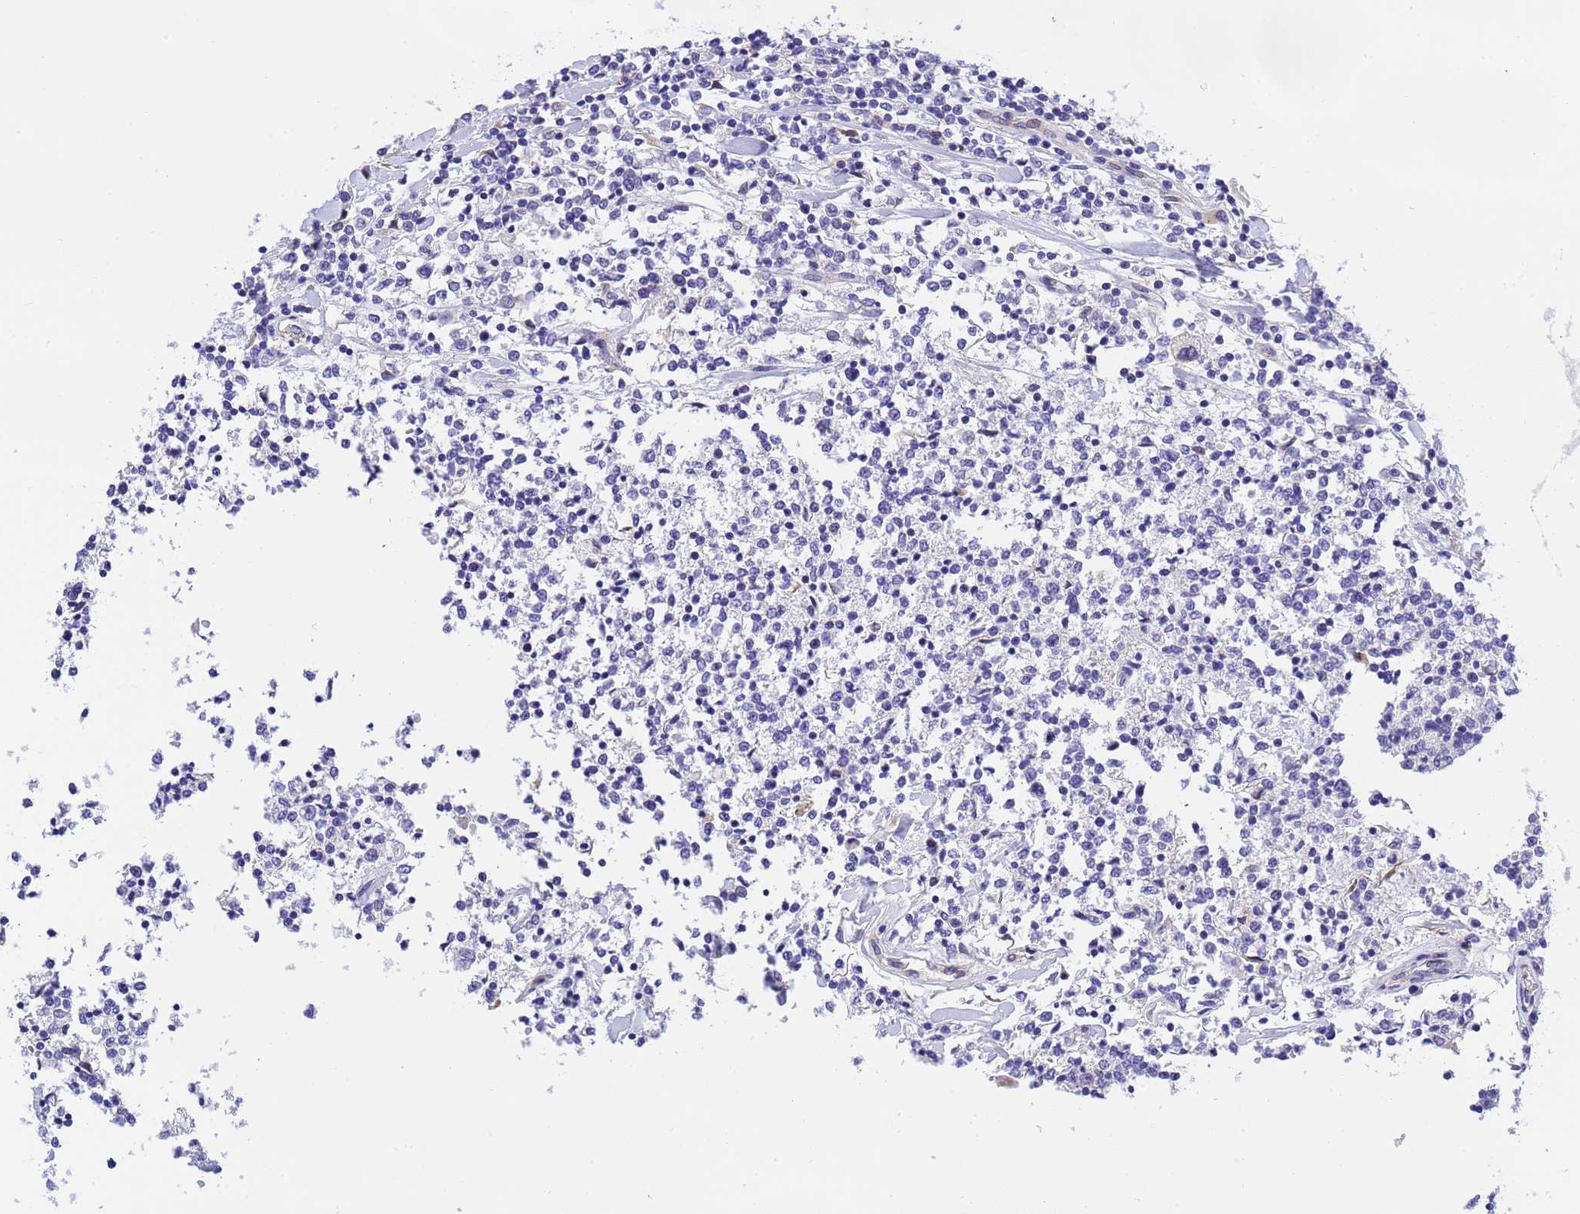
{"staining": {"intensity": "negative", "quantity": "none", "location": "none"}, "tissue": "lymphoma", "cell_type": "Tumor cells", "image_type": "cancer", "snomed": [{"axis": "morphology", "description": "Malignant lymphoma, non-Hodgkin's type, Low grade"}, {"axis": "topography", "description": "Small intestine"}], "caption": "Tumor cells show no significant positivity in lymphoma. (Brightfield microscopy of DAB (3,3'-diaminobenzidine) immunohistochemistry (IHC) at high magnification).", "gene": "RHBDD3", "patient": {"sex": "female", "age": 59}}